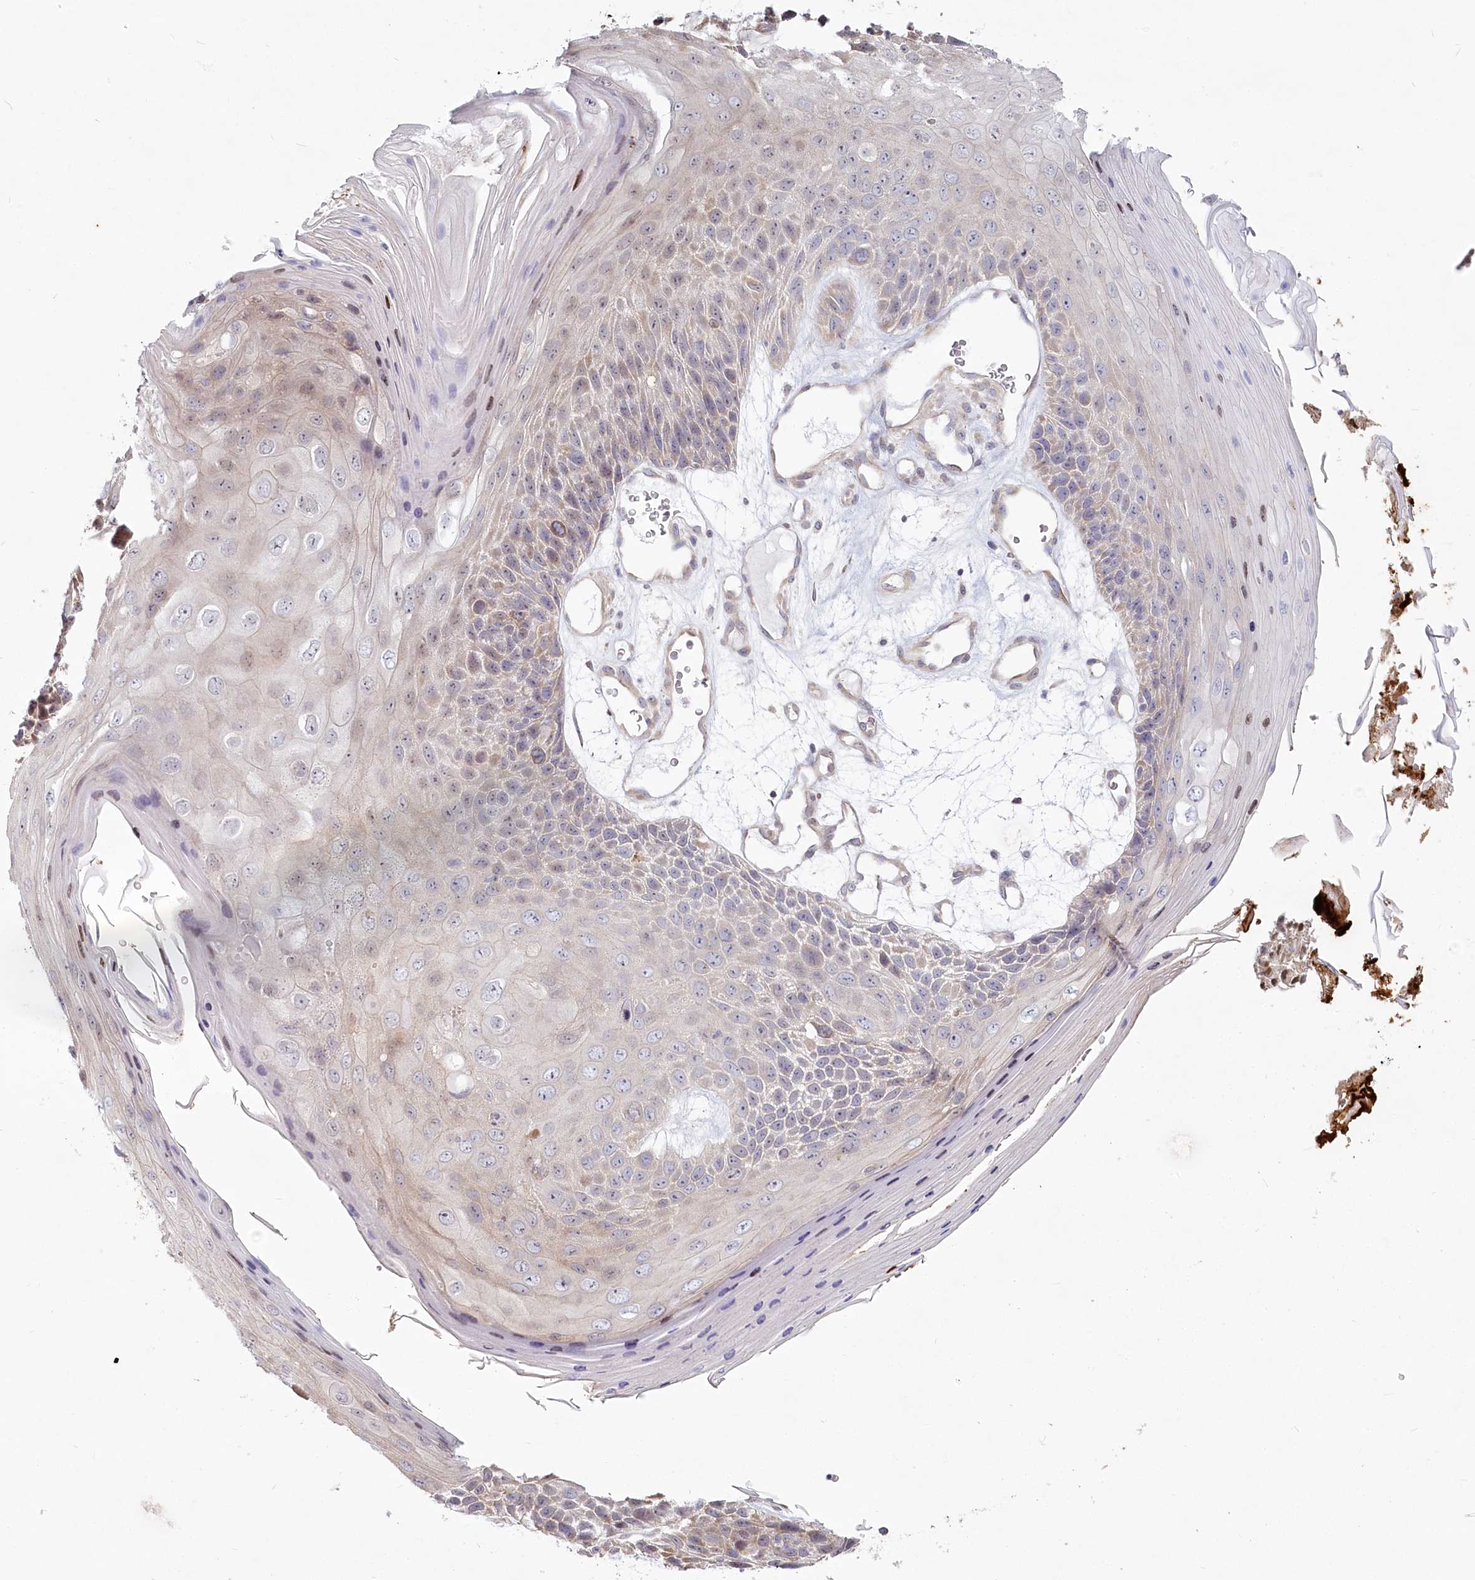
{"staining": {"intensity": "weak", "quantity": "<25%", "location": "cytoplasmic/membranous"}, "tissue": "skin cancer", "cell_type": "Tumor cells", "image_type": "cancer", "snomed": [{"axis": "morphology", "description": "Squamous cell carcinoma, NOS"}, {"axis": "topography", "description": "Skin"}], "caption": "Tumor cells are negative for brown protein staining in squamous cell carcinoma (skin). Nuclei are stained in blue.", "gene": "SPINK13", "patient": {"sex": "female", "age": 88}}